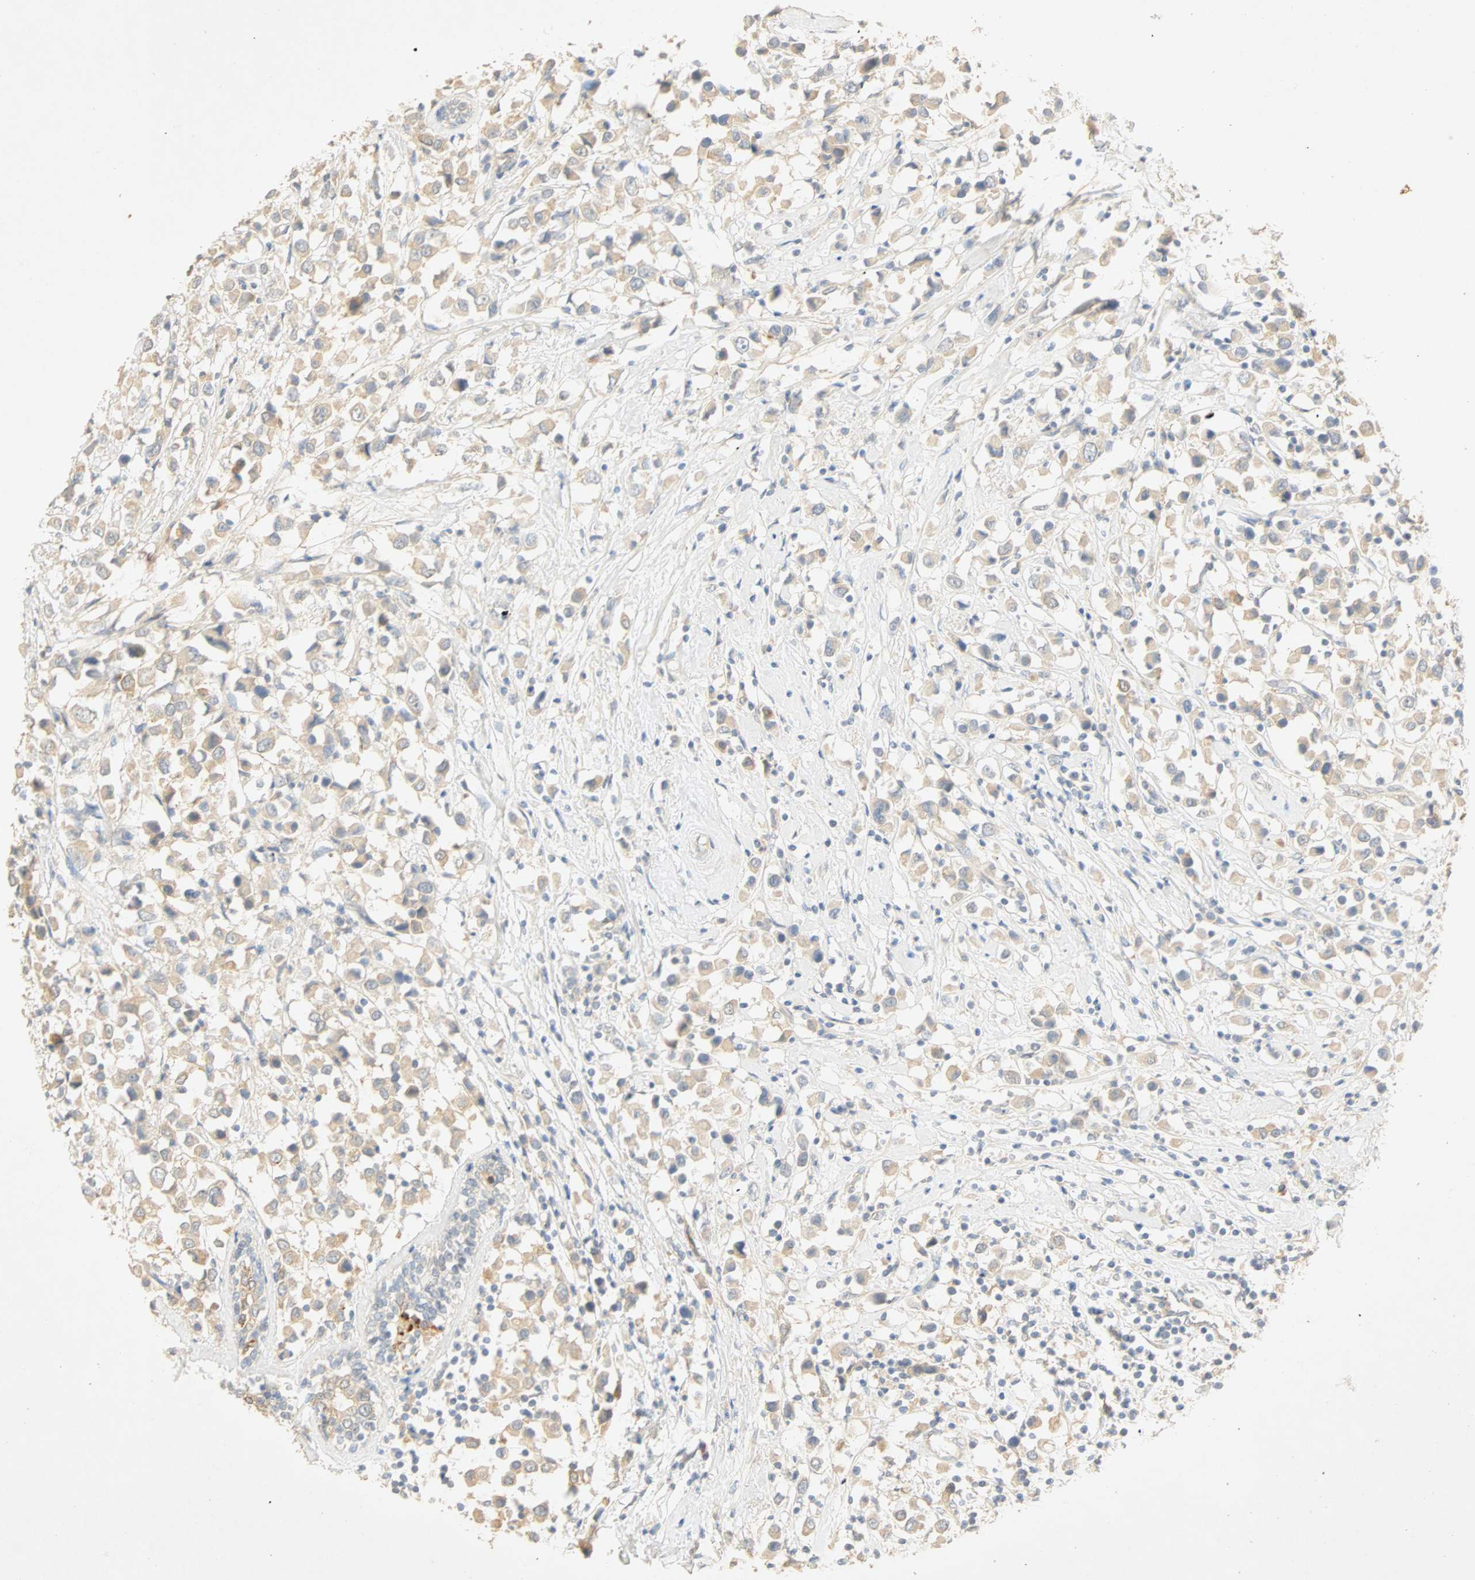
{"staining": {"intensity": "weak", "quantity": "25%-75%", "location": "cytoplasmic/membranous"}, "tissue": "breast cancer", "cell_type": "Tumor cells", "image_type": "cancer", "snomed": [{"axis": "morphology", "description": "Duct carcinoma"}, {"axis": "topography", "description": "Breast"}], "caption": "Breast invasive ductal carcinoma was stained to show a protein in brown. There is low levels of weak cytoplasmic/membranous positivity in about 25%-75% of tumor cells. (DAB = brown stain, brightfield microscopy at high magnification).", "gene": "SELENBP1", "patient": {"sex": "female", "age": 61}}